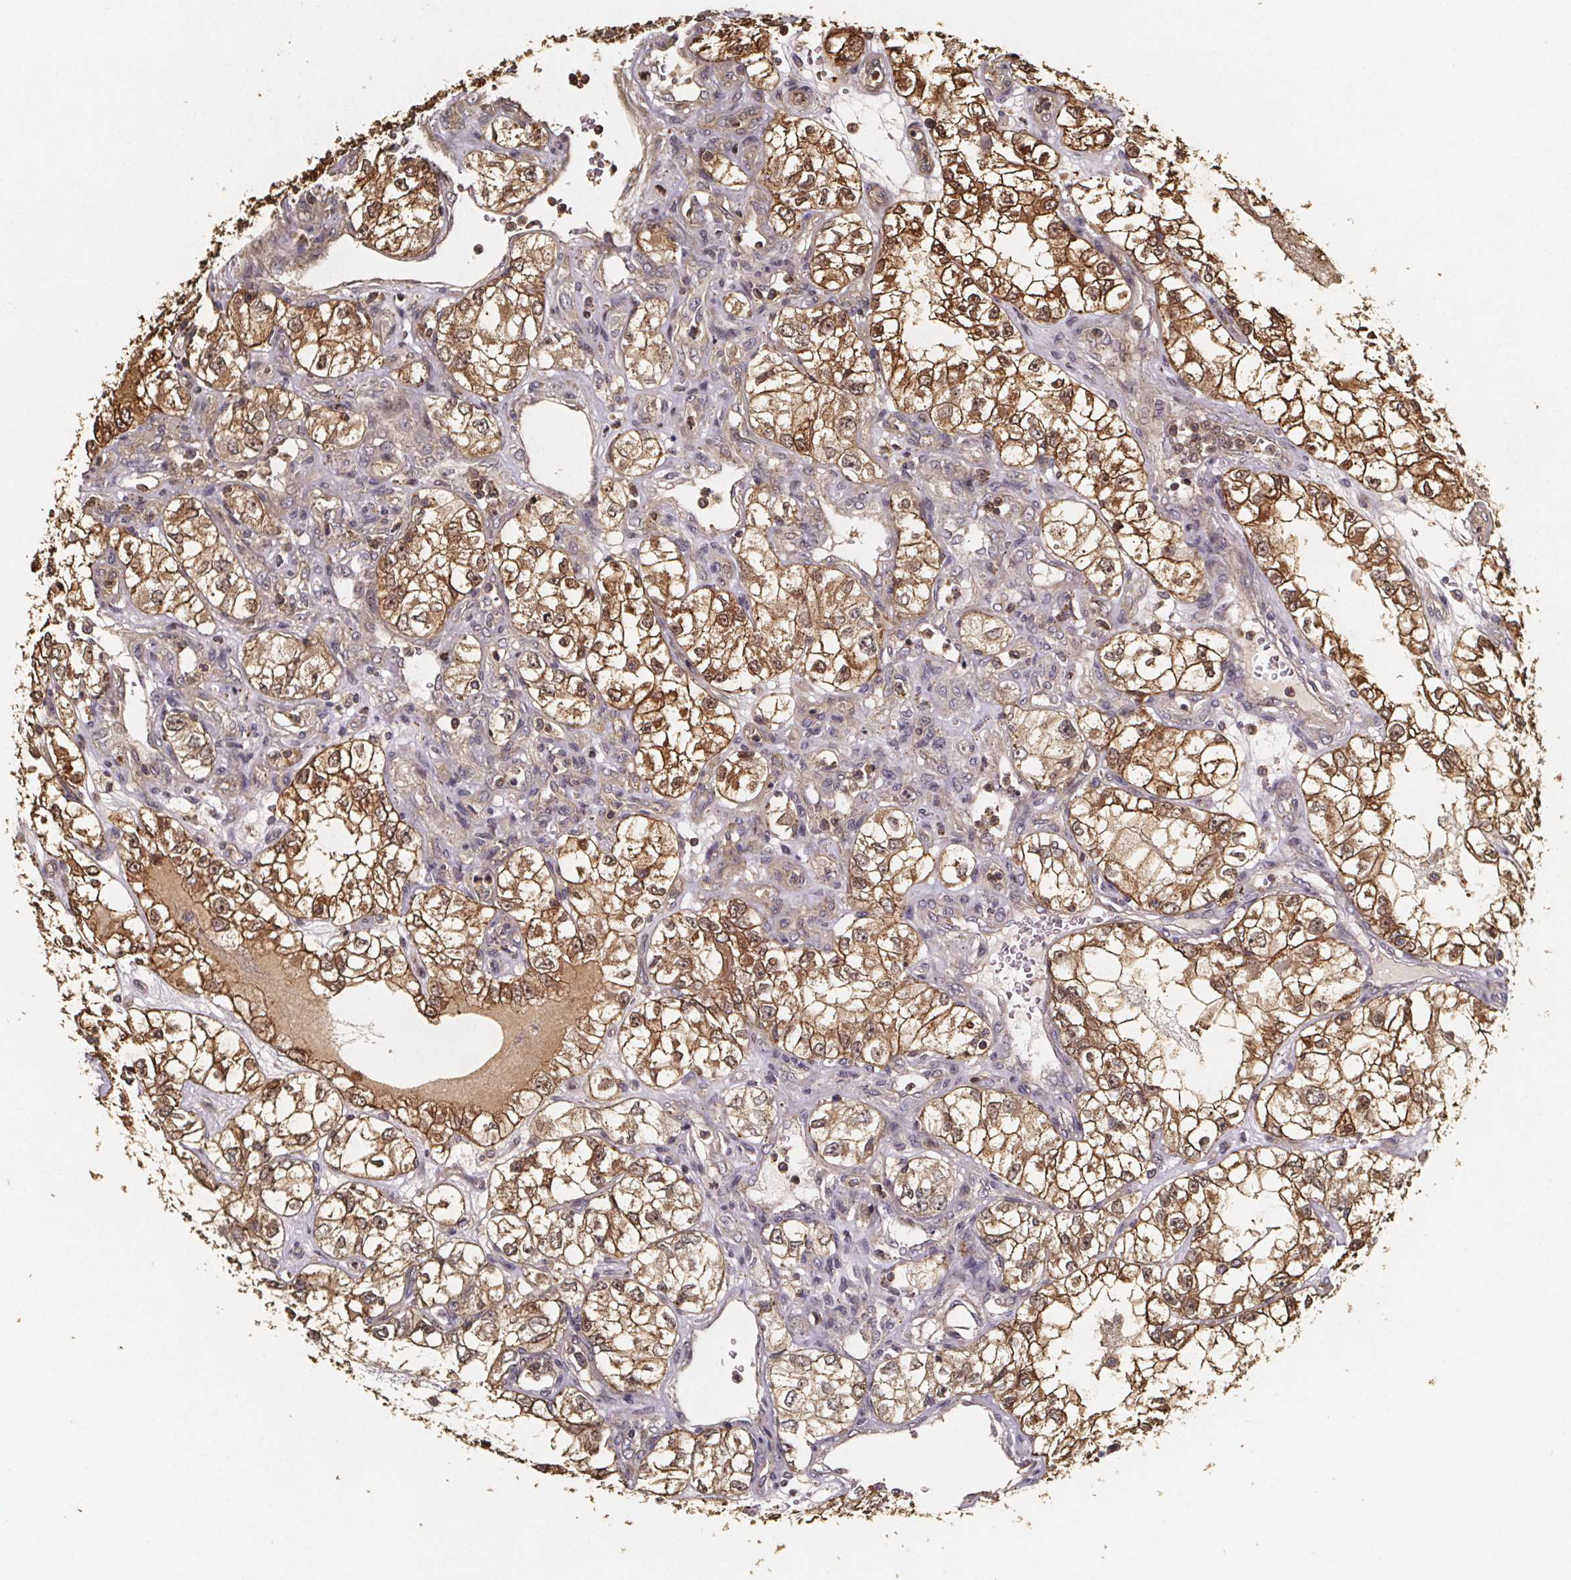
{"staining": {"intensity": "strong", "quantity": ">75%", "location": "cytoplasmic/membranous,nuclear"}, "tissue": "renal cancer", "cell_type": "Tumor cells", "image_type": "cancer", "snomed": [{"axis": "morphology", "description": "Adenocarcinoma, NOS"}, {"axis": "topography", "description": "Kidney"}], "caption": "Strong cytoplasmic/membranous and nuclear positivity is appreciated in about >75% of tumor cells in adenocarcinoma (renal).", "gene": "ZNF879", "patient": {"sex": "female", "age": 59}}